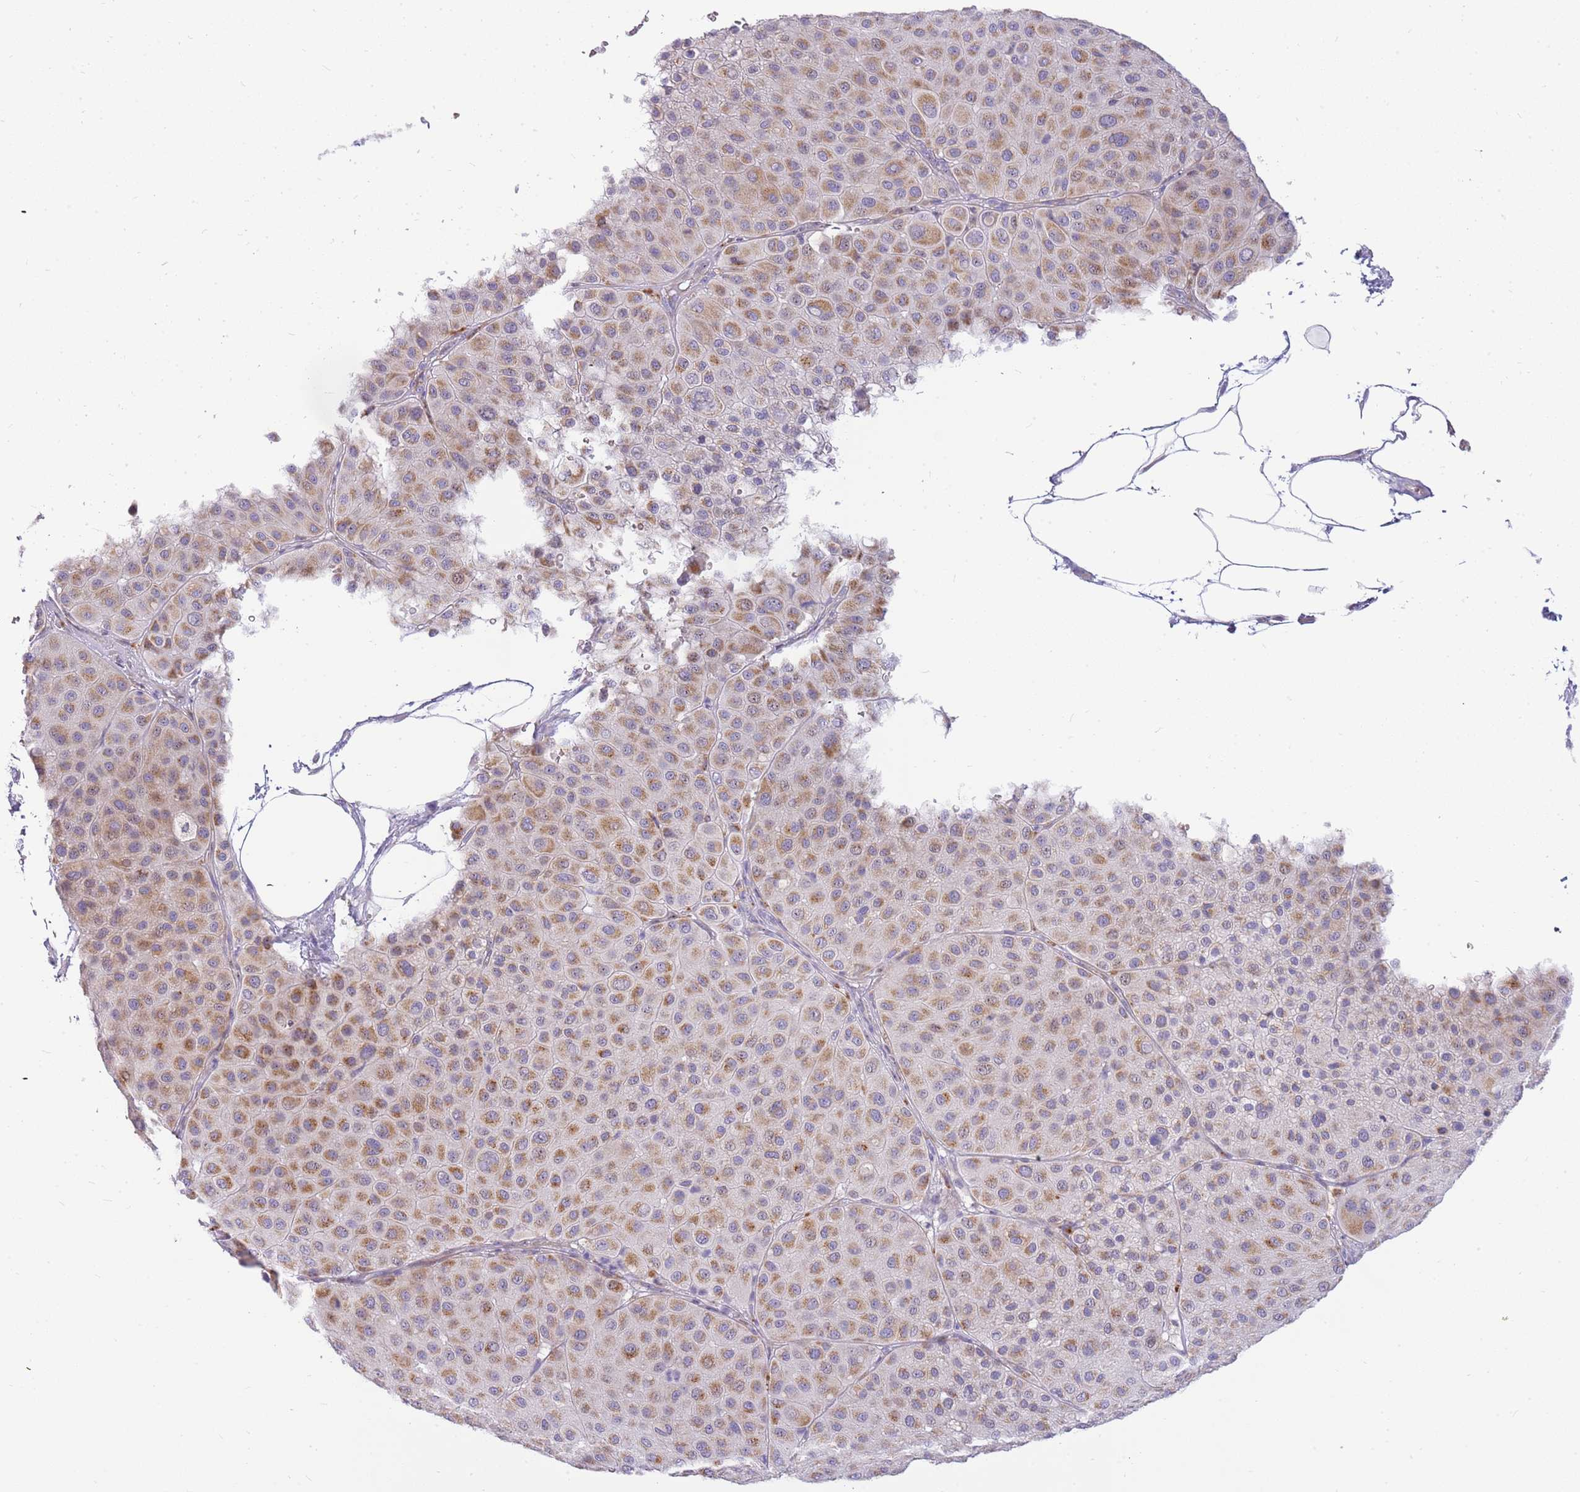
{"staining": {"intensity": "moderate", "quantity": ">75%", "location": "cytoplasmic/membranous"}, "tissue": "melanoma", "cell_type": "Tumor cells", "image_type": "cancer", "snomed": [{"axis": "morphology", "description": "Malignant melanoma, Metastatic site"}, {"axis": "topography", "description": "Smooth muscle"}], "caption": "Brown immunohistochemical staining in human malignant melanoma (metastatic site) exhibits moderate cytoplasmic/membranous expression in about >75% of tumor cells.", "gene": "DNAJA3", "patient": {"sex": "male", "age": 41}}